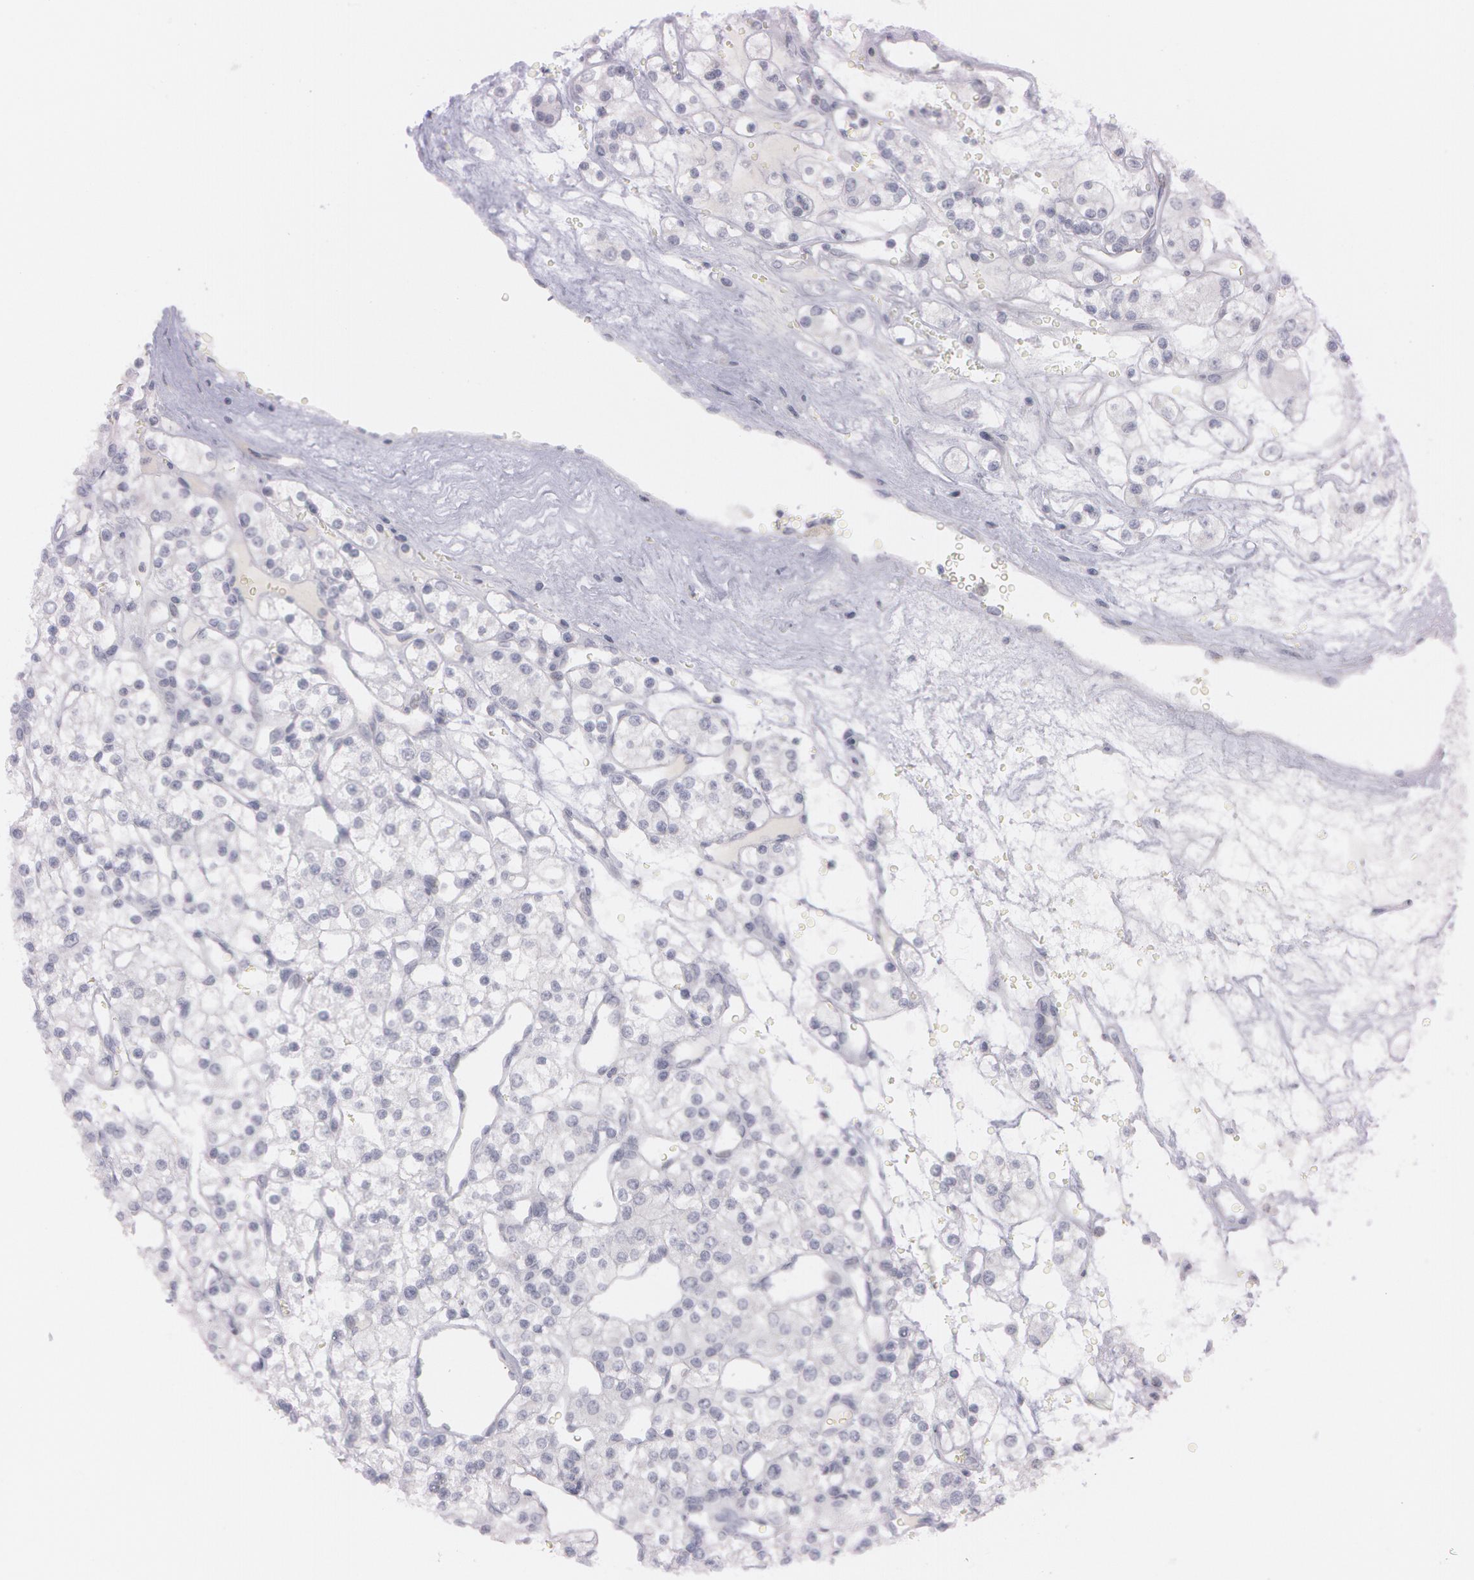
{"staining": {"intensity": "negative", "quantity": "none", "location": "none"}, "tissue": "renal cancer", "cell_type": "Tumor cells", "image_type": "cancer", "snomed": [{"axis": "morphology", "description": "Adenocarcinoma, NOS"}, {"axis": "topography", "description": "Kidney"}], "caption": "Image shows no protein staining in tumor cells of adenocarcinoma (renal) tissue. (Stains: DAB (3,3'-diaminobenzidine) immunohistochemistry with hematoxylin counter stain, Microscopy: brightfield microscopy at high magnification).", "gene": "IL1RN", "patient": {"sex": "female", "age": 62}}